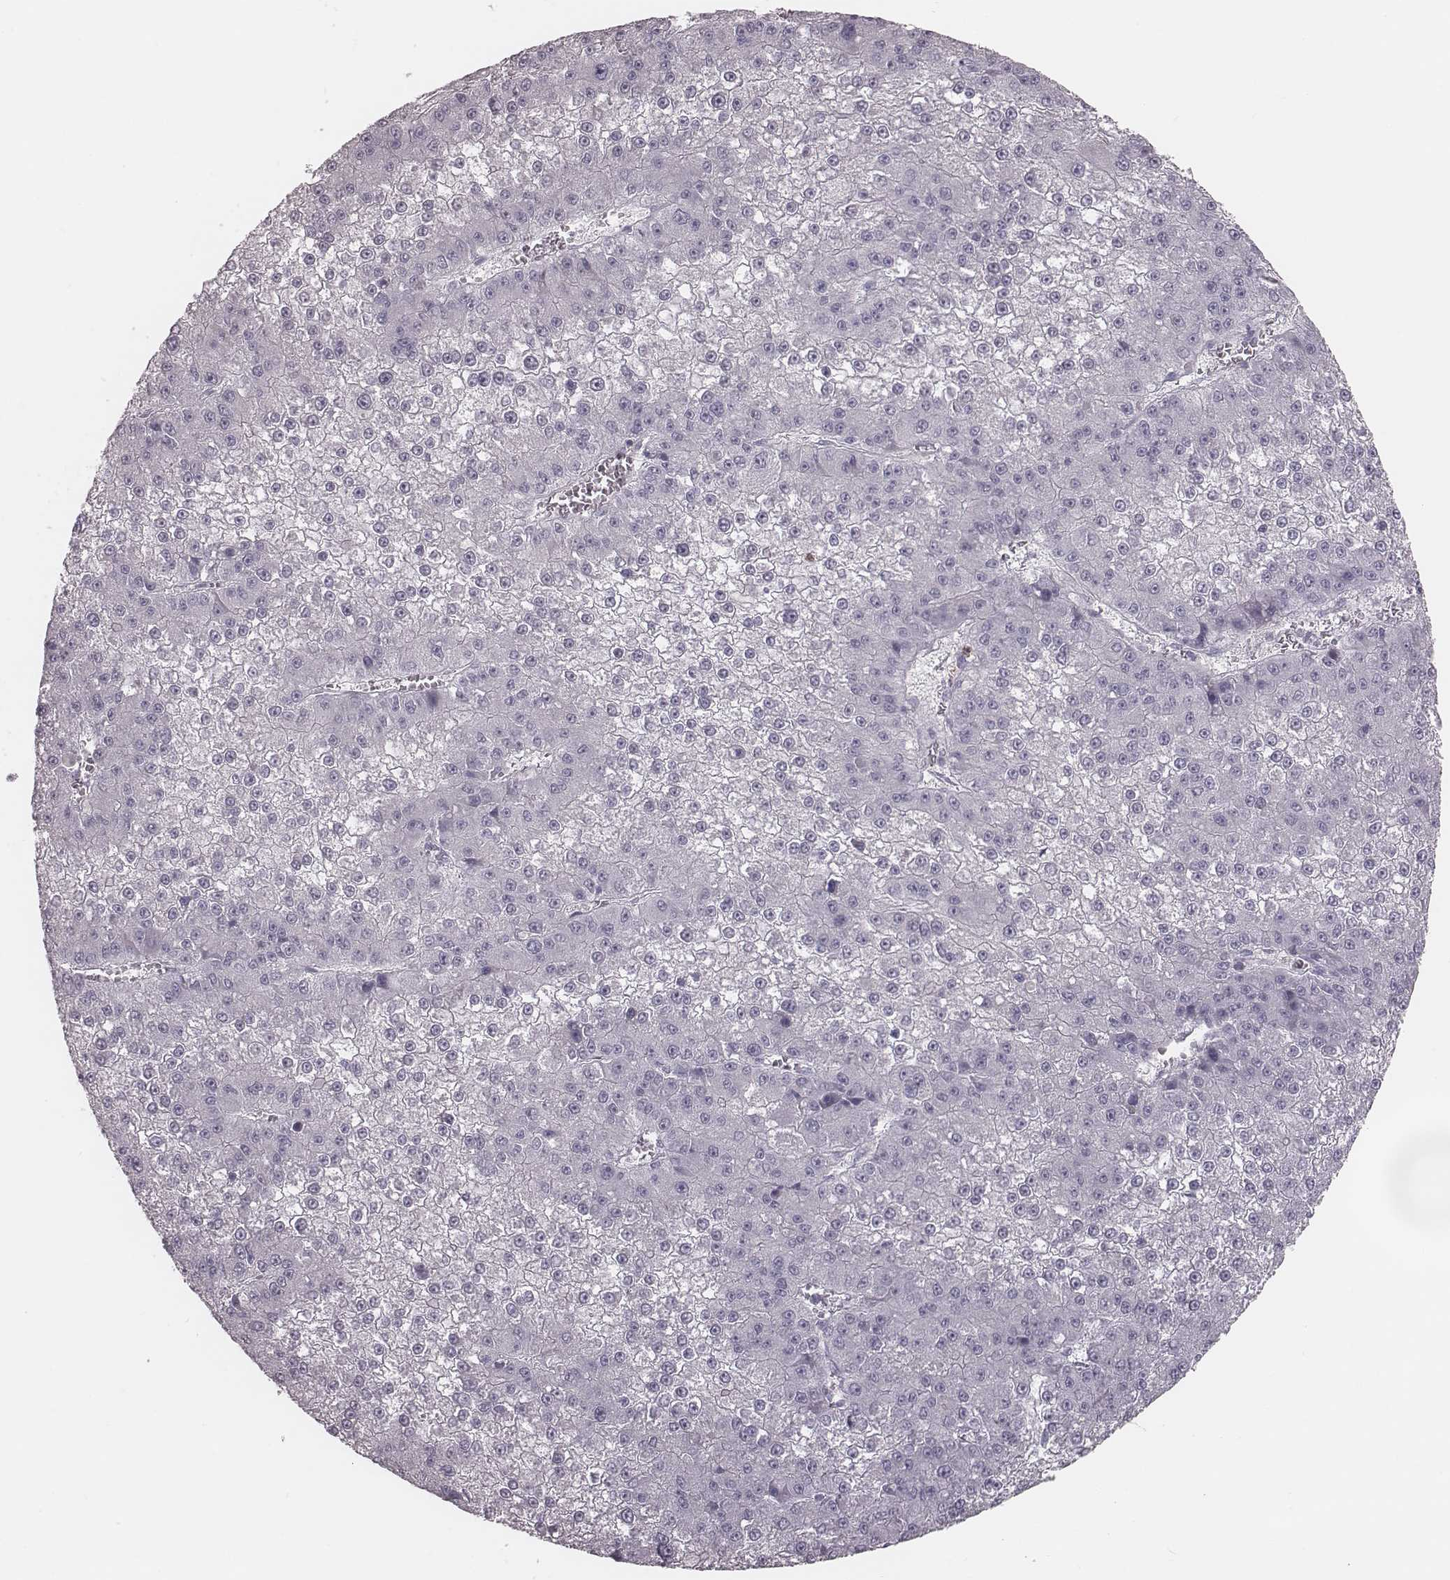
{"staining": {"intensity": "negative", "quantity": "none", "location": "none"}, "tissue": "liver cancer", "cell_type": "Tumor cells", "image_type": "cancer", "snomed": [{"axis": "morphology", "description": "Carcinoma, Hepatocellular, NOS"}, {"axis": "topography", "description": "Liver"}], "caption": "Liver cancer was stained to show a protein in brown. There is no significant positivity in tumor cells.", "gene": "PDCD1", "patient": {"sex": "female", "age": 73}}